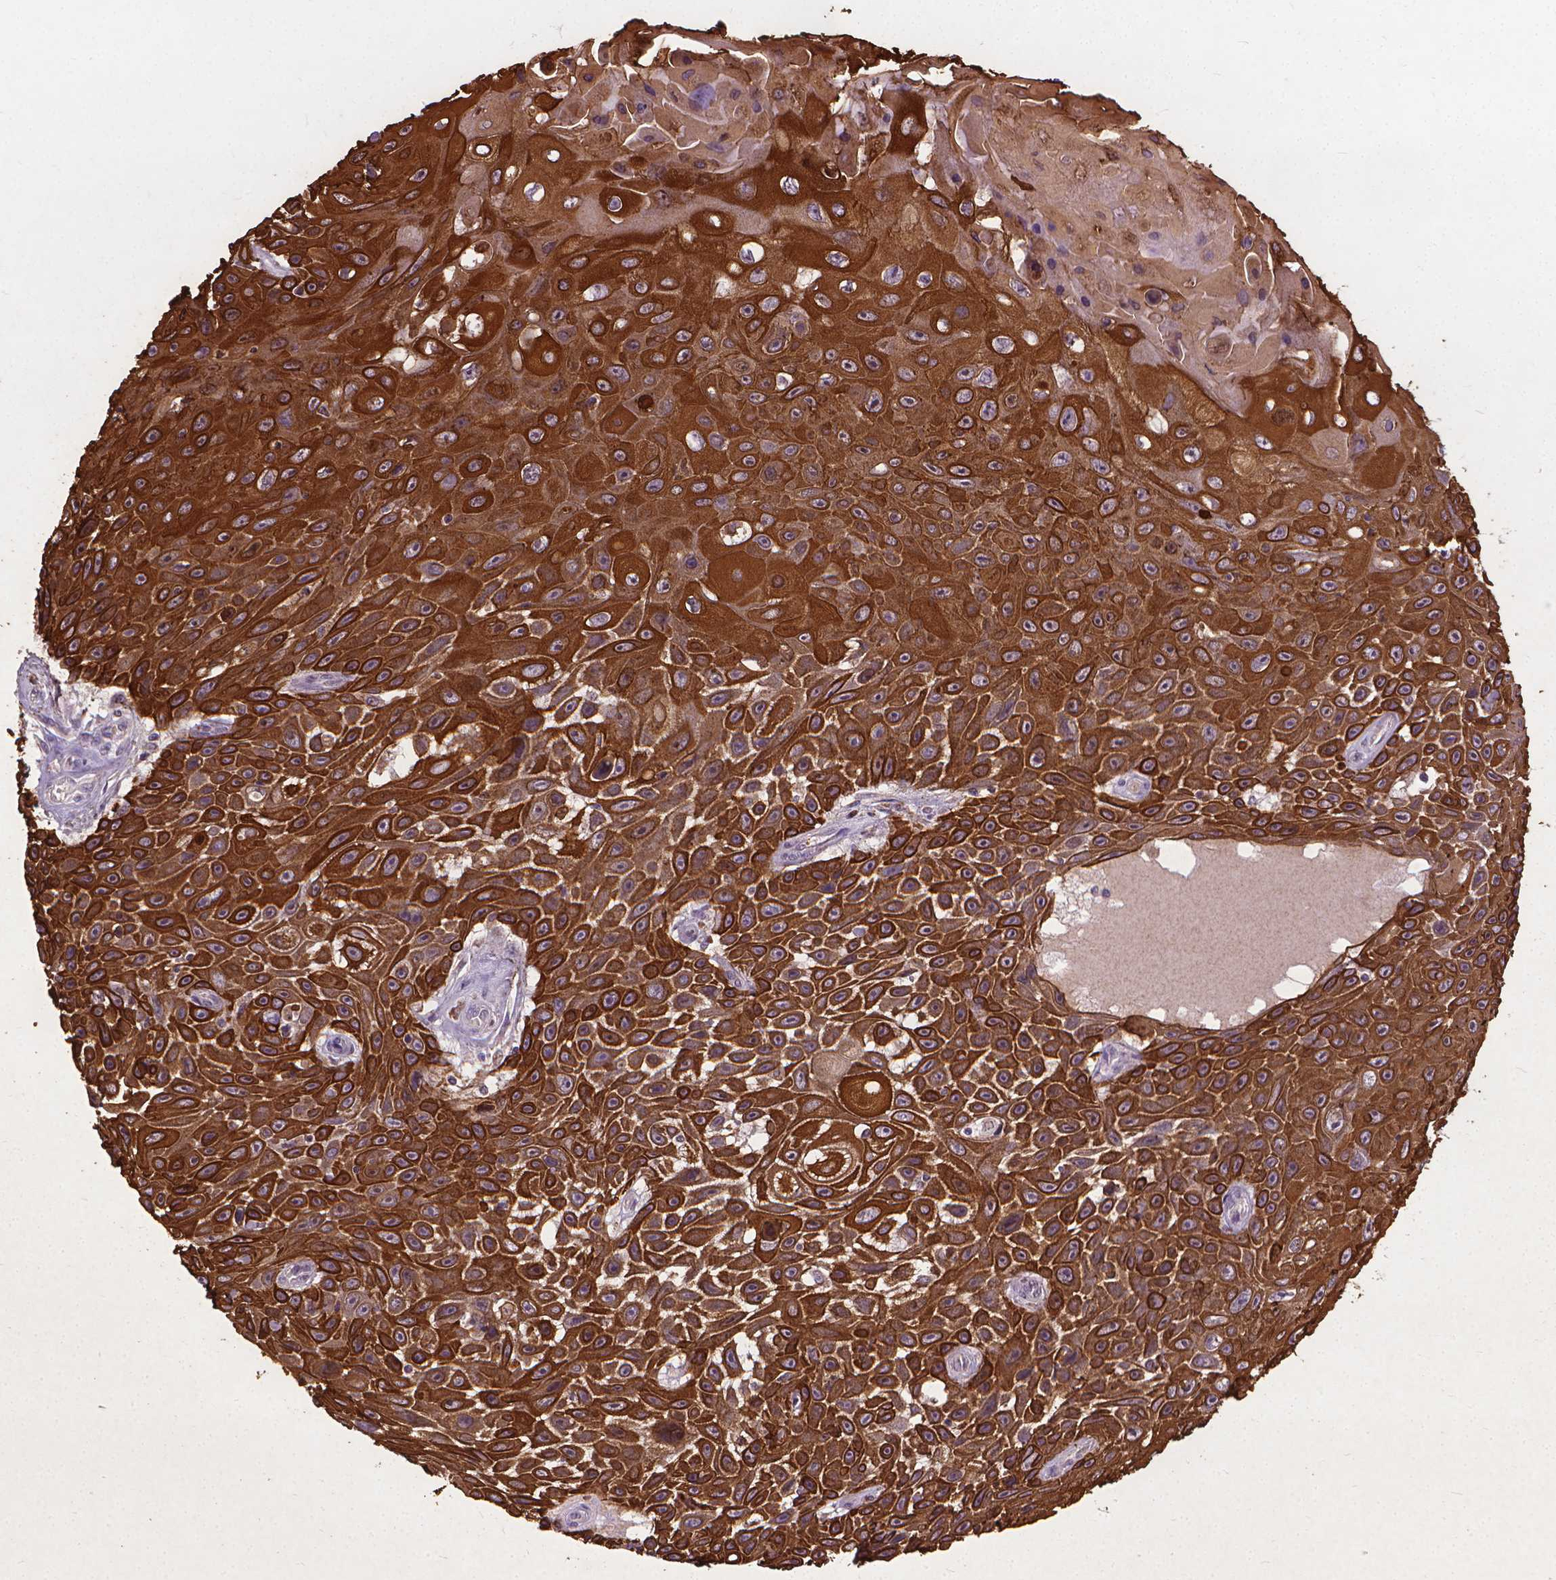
{"staining": {"intensity": "strong", "quantity": ">75%", "location": "cytoplasmic/membranous"}, "tissue": "skin cancer", "cell_type": "Tumor cells", "image_type": "cancer", "snomed": [{"axis": "morphology", "description": "Squamous cell carcinoma, NOS"}, {"axis": "topography", "description": "Skin"}], "caption": "DAB immunohistochemical staining of human skin cancer shows strong cytoplasmic/membranous protein expression in about >75% of tumor cells.", "gene": "KRT5", "patient": {"sex": "male", "age": 82}}